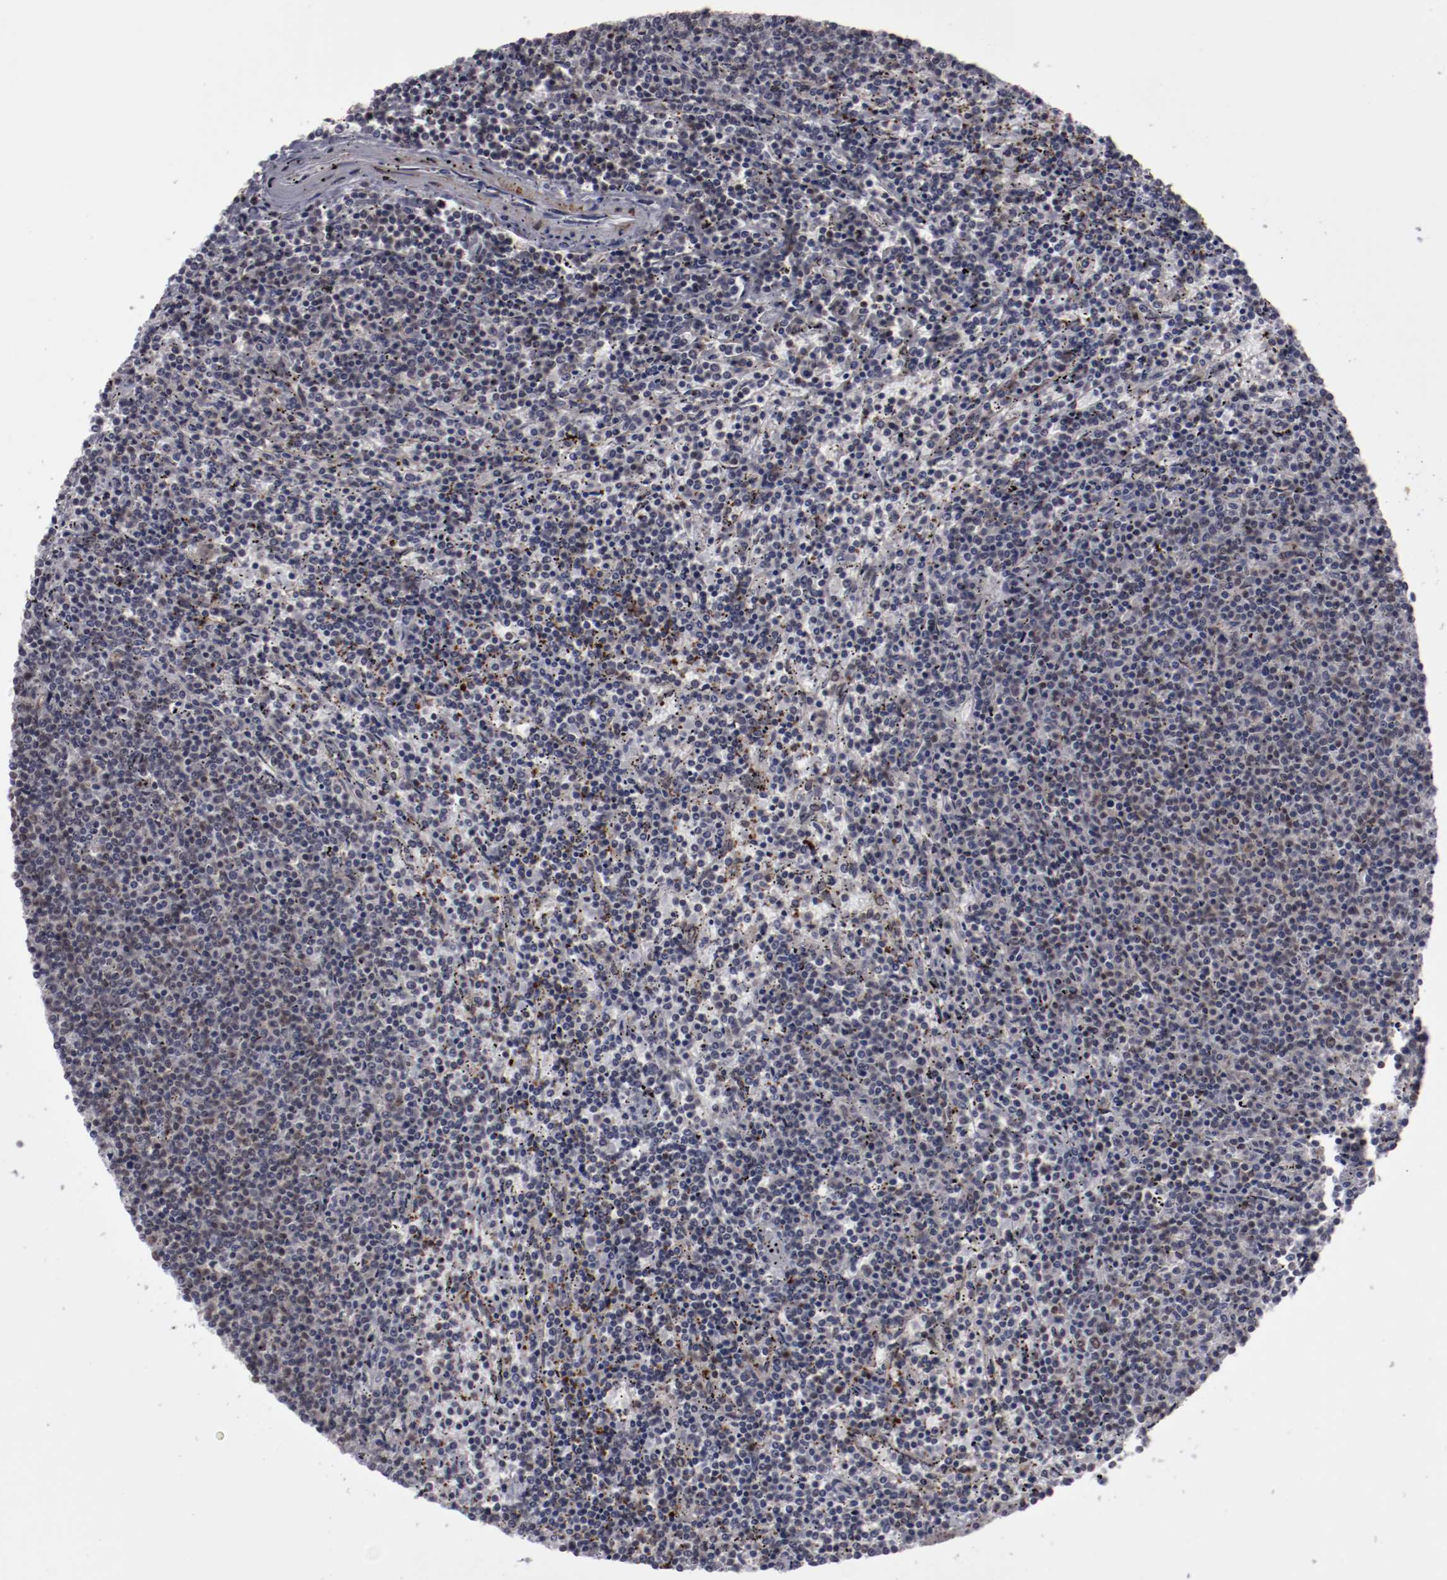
{"staining": {"intensity": "negative", "quantity": "none", "location": "none"}, "tissue": "lymphoma", "cell_type": "Tumor cells", "image_type": "cancer", "snomed": [{"axis": "morphology", "description": "Malignant lymphoma, non-Hodgkin's type, Low grade"}, {"axis": "topography", "description": "Spleen"}], "caption": "Micrograph shows no protein expression in tumor cells of lymphoma tissue. (DAB (3,3'-diaminobenzidine) immunohistochemistry with hematoxylin counter stain).", "gene": "LEF1", "patient": {"sex": "female", "age": 50}}